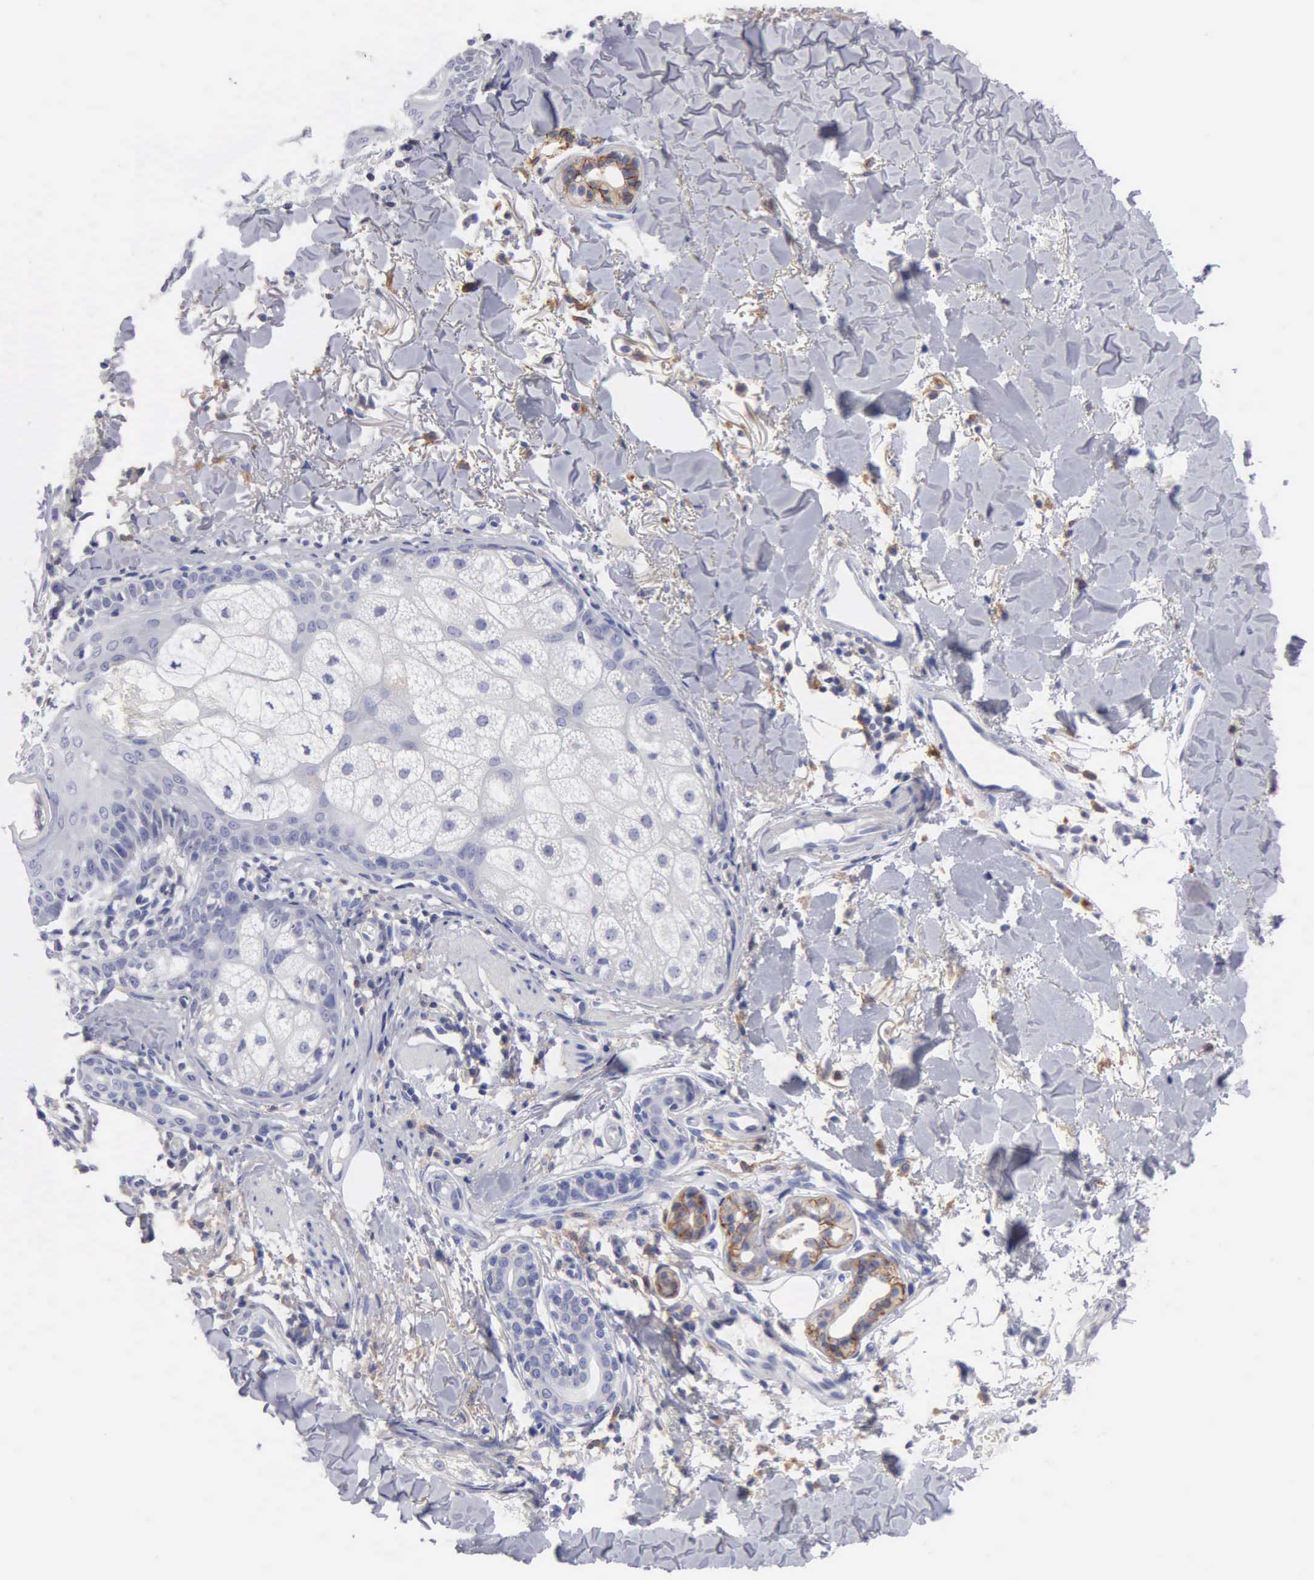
{"staining": {"intensity": "negative", "quantity": "none", "location": "none"}, "tissue": "skin cancer", "cell_type": "Tumor cells", "image_type": "cancer", "snomed": [{"axis": "morphology", "description": "Basal cell carcinoma"}, {"axis": "topography", "description": "Skin"}], "caption": "The photomicrograph displays no staining of tumor cells in skin cancer.", "gene": "PTGS2", "patient": {"sex": "female", "age": 81}}